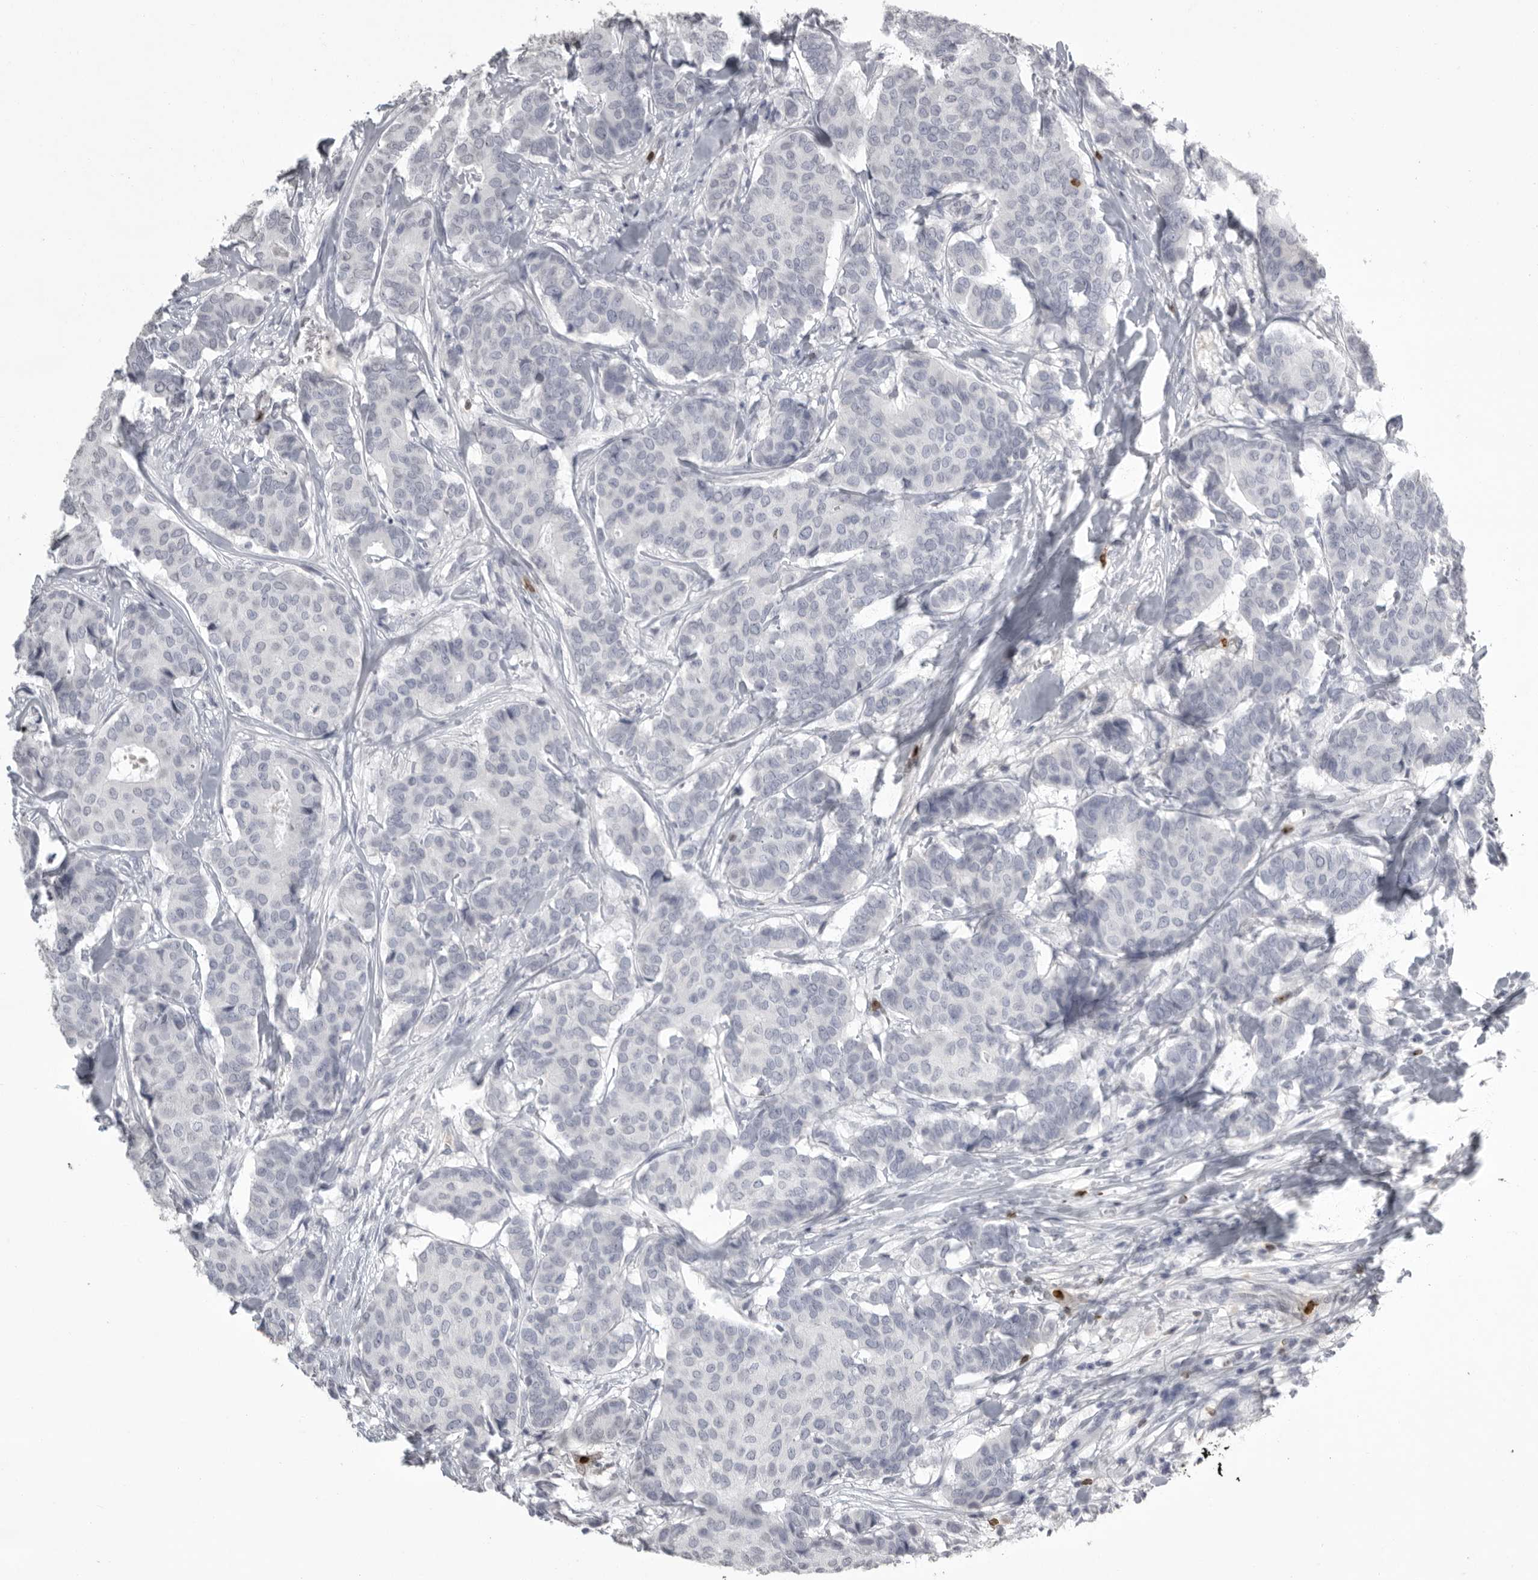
{"staining": {"intensity": "negative", "quantity": "none", "location": "none"}, "tissue": "breast cancer", "cell_type": "Tumor cells", "image_type": "cancer", "snomed": [{"axis": "morphology", "description": "Duct carcinoma"}, {"axis": "topography", "description": "Breast"}], "caption": "A photomicrograph of breast cancer (infiltrating ductal carcinoma) stained for a protein displays no brown staining in tumor cells.", "gene": "GNLY", "patient": {"sex": "female", "age": 75}}